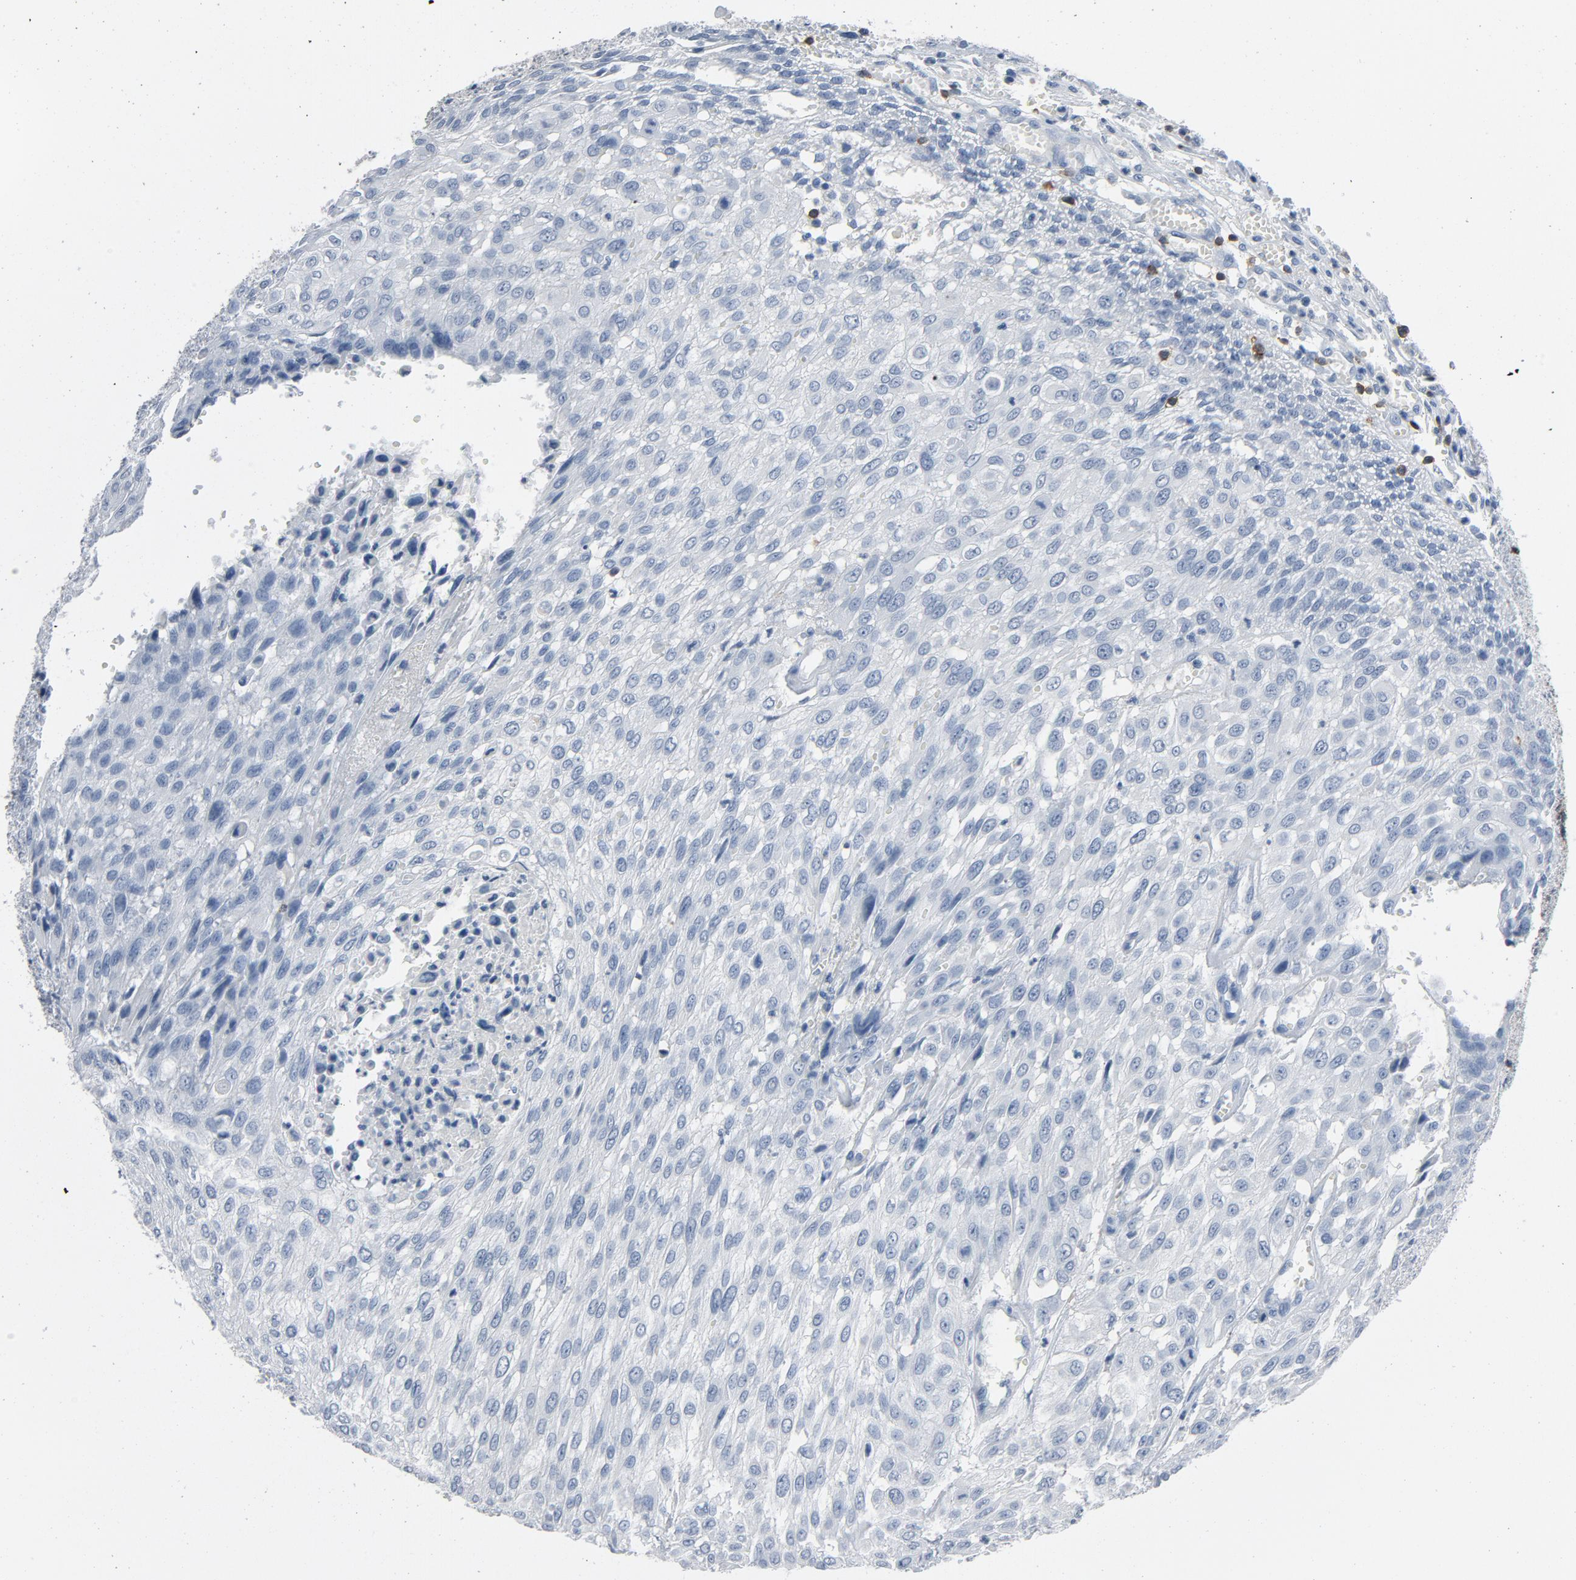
{"staining": {"intensity": "negative", "quantity": "none", "location": "none"}, "tissue": "urothelial cancer", "cell_type": "Tumor cells", "image_type": "cancer", "snomed": [{"axis": "morphology", "description": "Urothelial carcinoma, High grade"}, {"axis": "topography", "description": "Urinary bladder"}], "caption": "Immunohistochemistry histopathology image of neoplastic tissue: human urothelial carcinoma (high-grade) stained with DAB demonstrates no significant protein staining in tumor cells.", "gene": "LCK", "patient": {"sex": "male", "age": 57}}